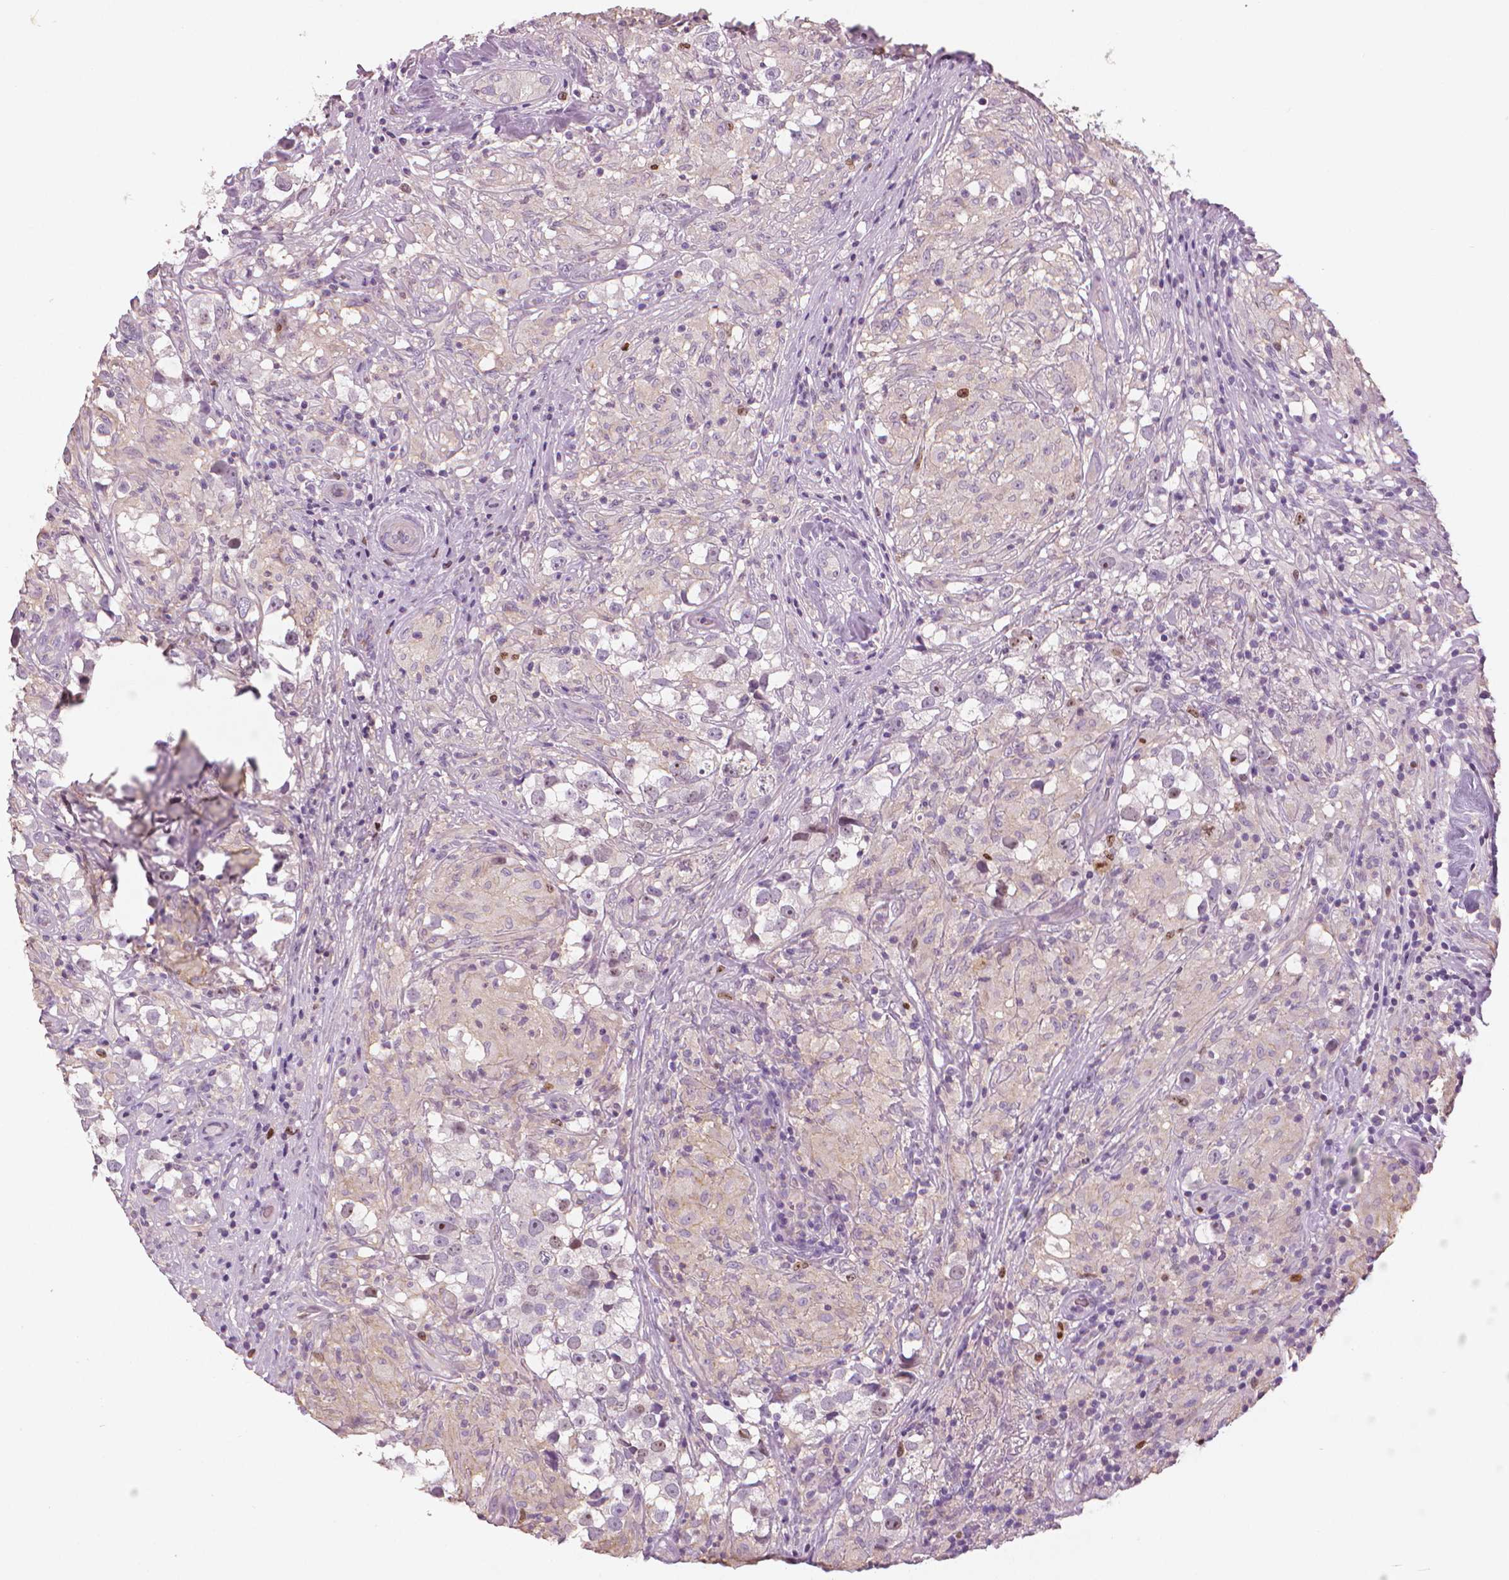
{"staining": {"intensity": "negative", "quantity": "none", "location": "none"}, "tissue": "testis cancer", "cell_type": "Tumor cells", "image_type": "cancer", "snomed": [{"axis": "morphology", "description": "Seminoma, NOS"}, {"axis": "topography", "description": "Testis"}], "caption": "Immunohistochemical staining of seminoma (testis) reveals no significant staining in tumor cells.", "gene": "MKI67", "patient": {"sex": "male", "age": 46}}